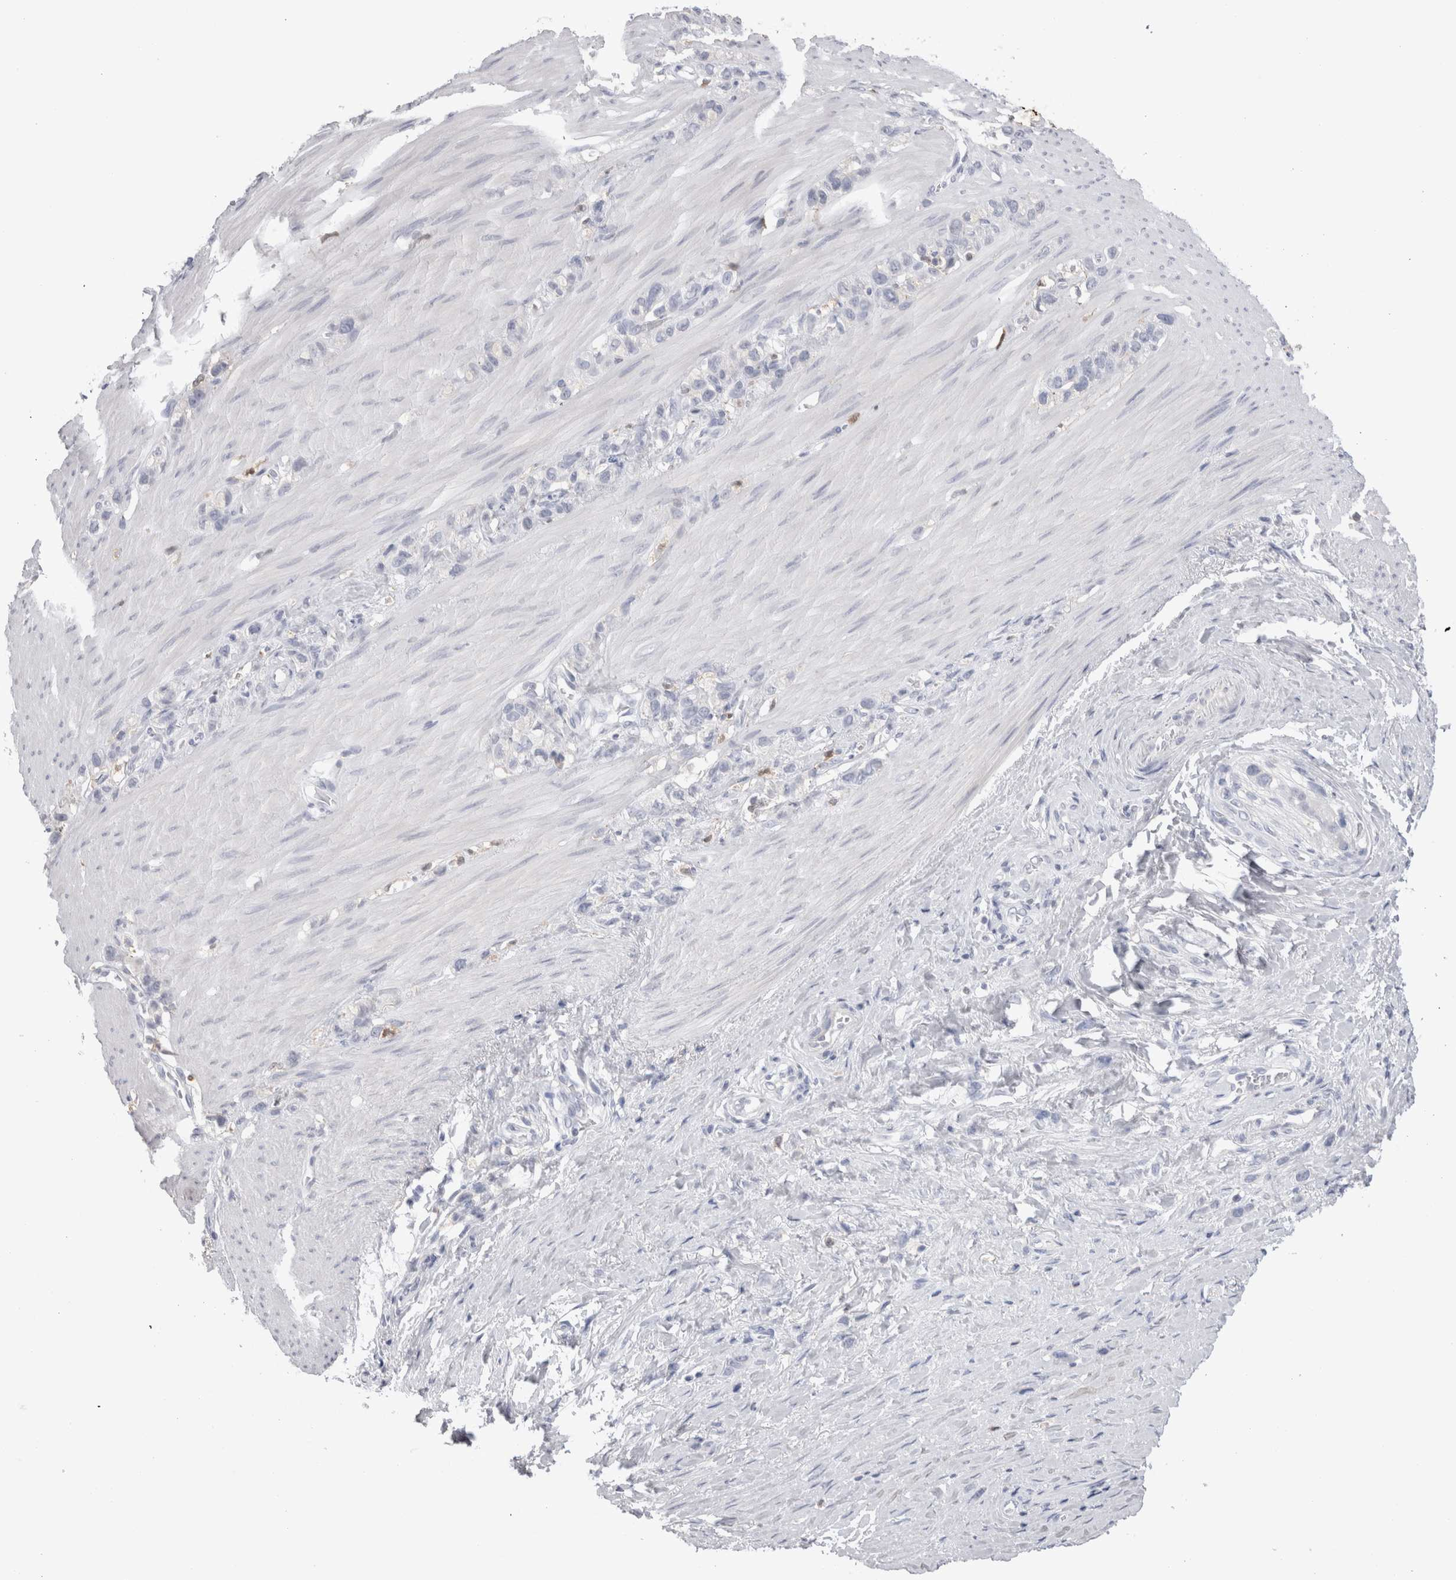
{"staining": {"intensity": "negative", "quantity": "none", "location": "none"}, "tissue": "stomach cancer", "cell_type": "Tumor cells", "image_type": "cancer", "snomed": [{"axis": "morphology", "description": "Normal tissue, NOS"}, {"axis": "morphology", "description": "Adenocarcinoma, NOS"}, {"axis": "morphology", "description": "Adenocarcinoma, High grade"}, {"axis": "topography", "description": "Stomach, upper"}, {"axis": "topography", "description": "Stomach"}], "caption": "An IHC micrograph of stomach cancer is shown. There is no staining in tumor cells of stomach cancer.", "gene": "SUCNR1", "patient": {"sex": "female", "age": 65}}